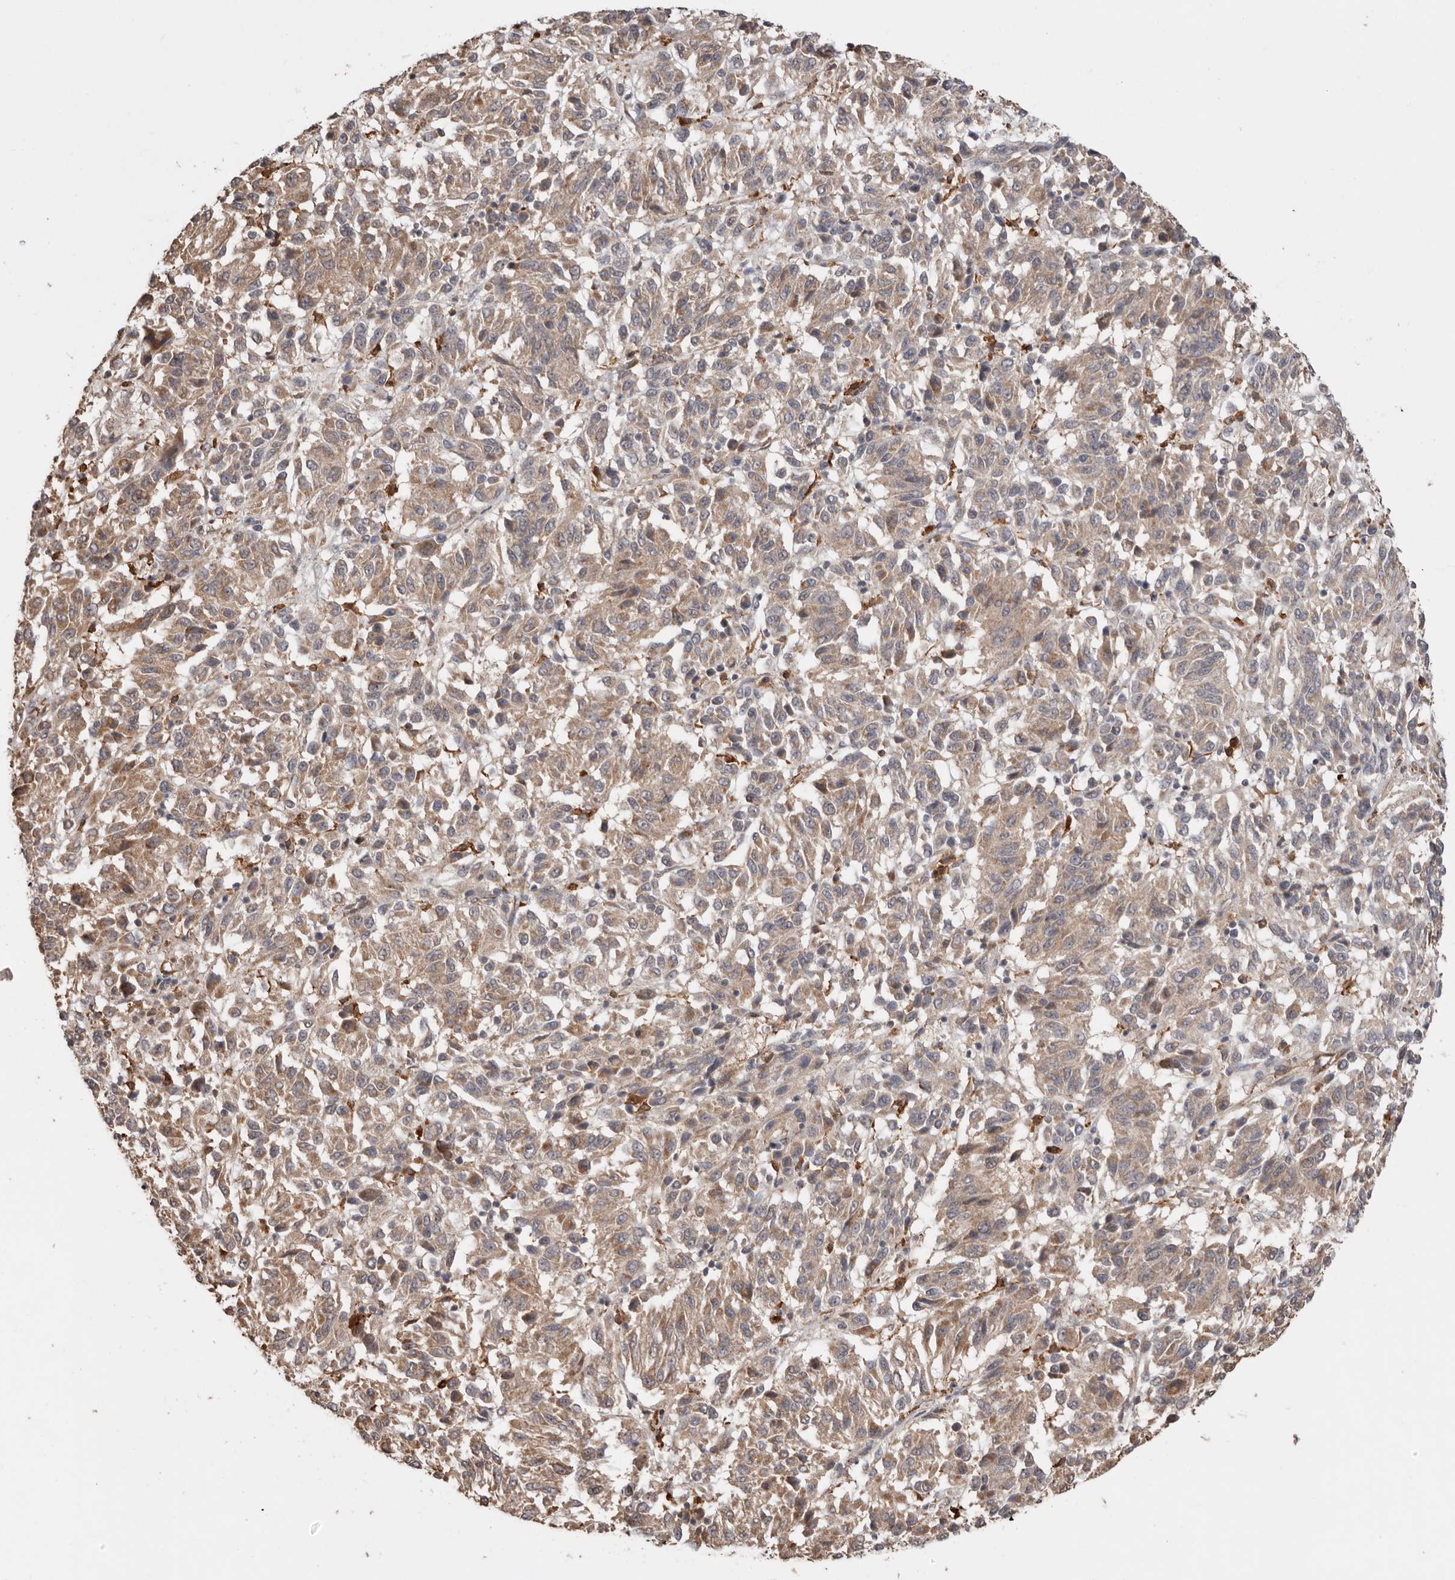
{"staining": {"intensity": "weak", "quantity": ">75%", "location": "cytoplasmic/membranous"}, "tissue": "melanoma", "cell_type": "Tumor cells", "image_type": "cancer", "snomed": [{"axis": "morphology", "description": "Malignant melanoma, NOS"}, {"axis": "topography", "description": "Skin"}], "caption": "Brown immunohistochemical staining in human melanoma displays weak cytoplasmic/membranous positivity in about >75% of tumor cells.", "gene": "RSPO2", "patient": {"sex": "female", "age": 82}}